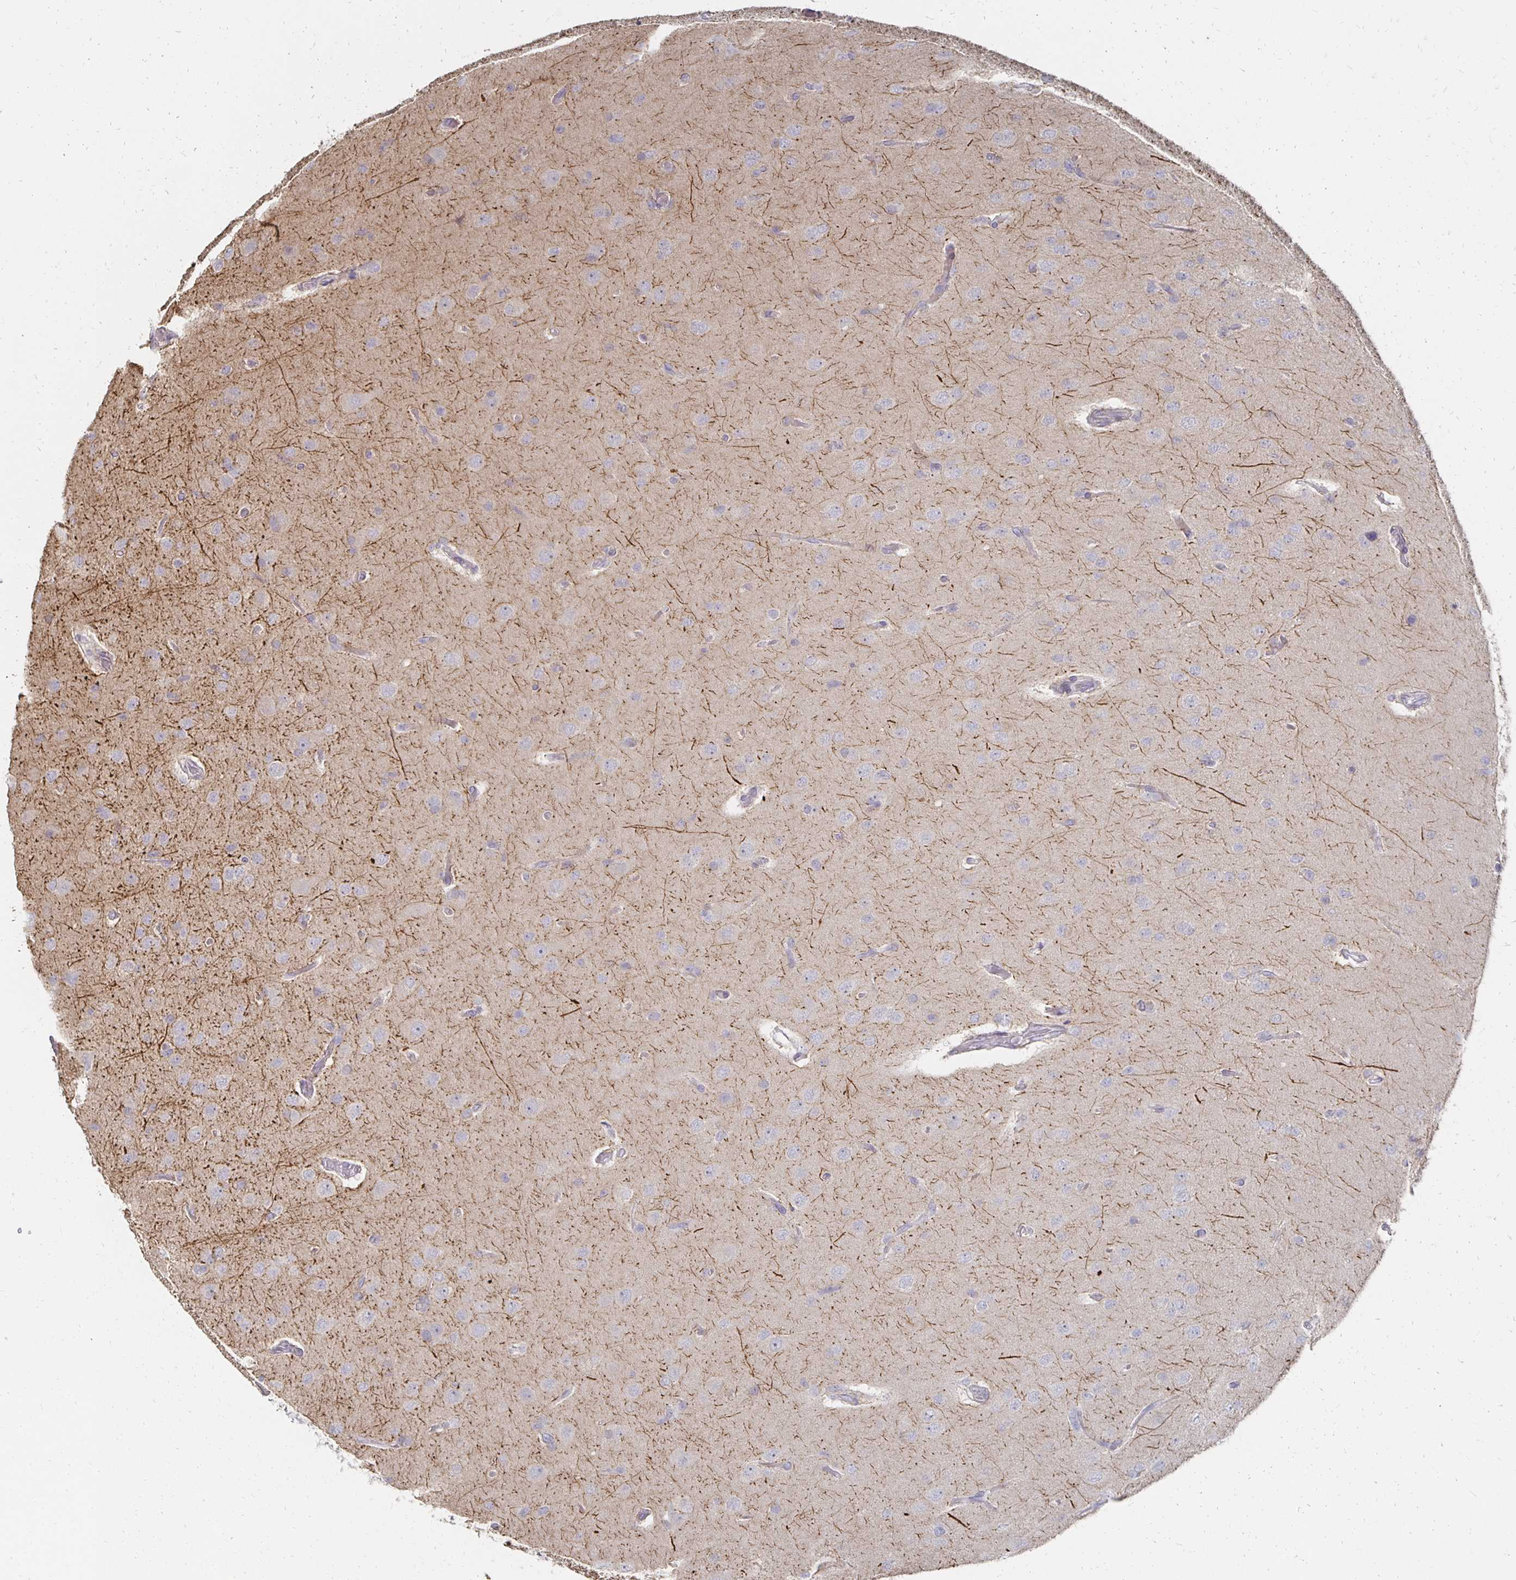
{"staining": {"intensity": "negative", "quantity": "none", "location": "none"}, "tissue": "glioma", "cell_type": "Tumor cells", "image_type": "cancer", "snomed": [{"axis": "morphology", "description": "Glioma, malignant, High grade"}, {"axis": "topography", "description": "Brain"}], "caption": "High magnification brightfield microscopy of glioma stained with DAB (3,3'-diaminobenzidine) (brown) and counterstained with hematoxylin (blue): tumor cells show no significant positivity.", "gene": "ZNF727", "patient": {"sex": "male", "age": 53}}